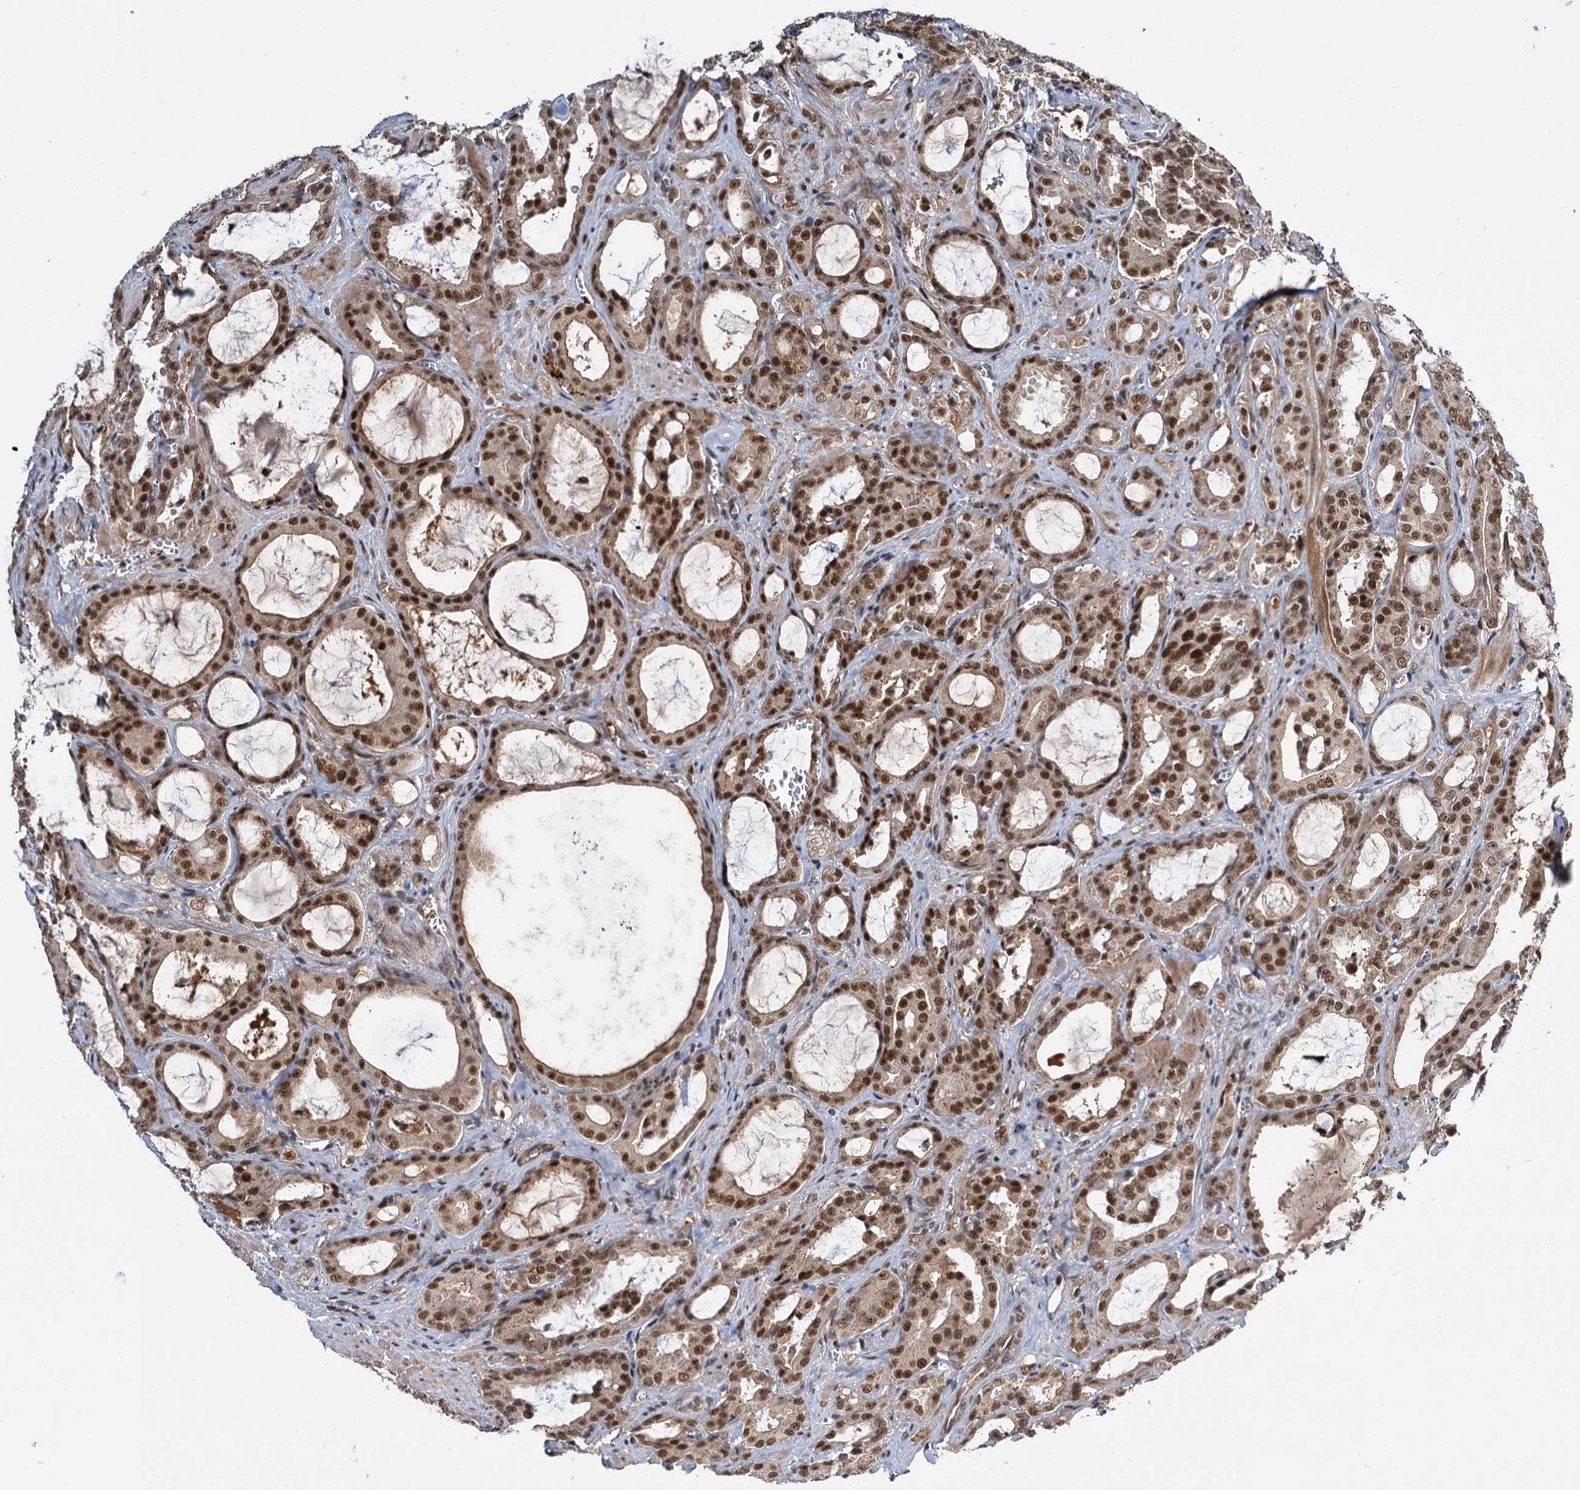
{"staining": {"intensity": "moderate", "quantity": ">75%", "location": "cytoplasmic/membranous,nuclear"}, "tissue": "prostate cancer", "cell_type": "Tumor cells", "image_type": "cancer", "snomed": [{"axis": "morphology", "description": "Adenocarcinoma, High grade"}, {"axis": "topography", "description": "Prostate"}], "caption": "Immunohistochemistry (IHC) photomicrograph of neoplastic tissue: human adenocarcinoma (high-grade) (prostate) stained using immunohistochemistry displays medium levels of moderate protein expression localized specifically in the cytoplasmic/membranous and nuclear of tumor cells, appearing as a cytoplasmic/membranous and nuclear brown color.", "gene": "MBD6", "patient": {"sex": "male", "age": 72}}